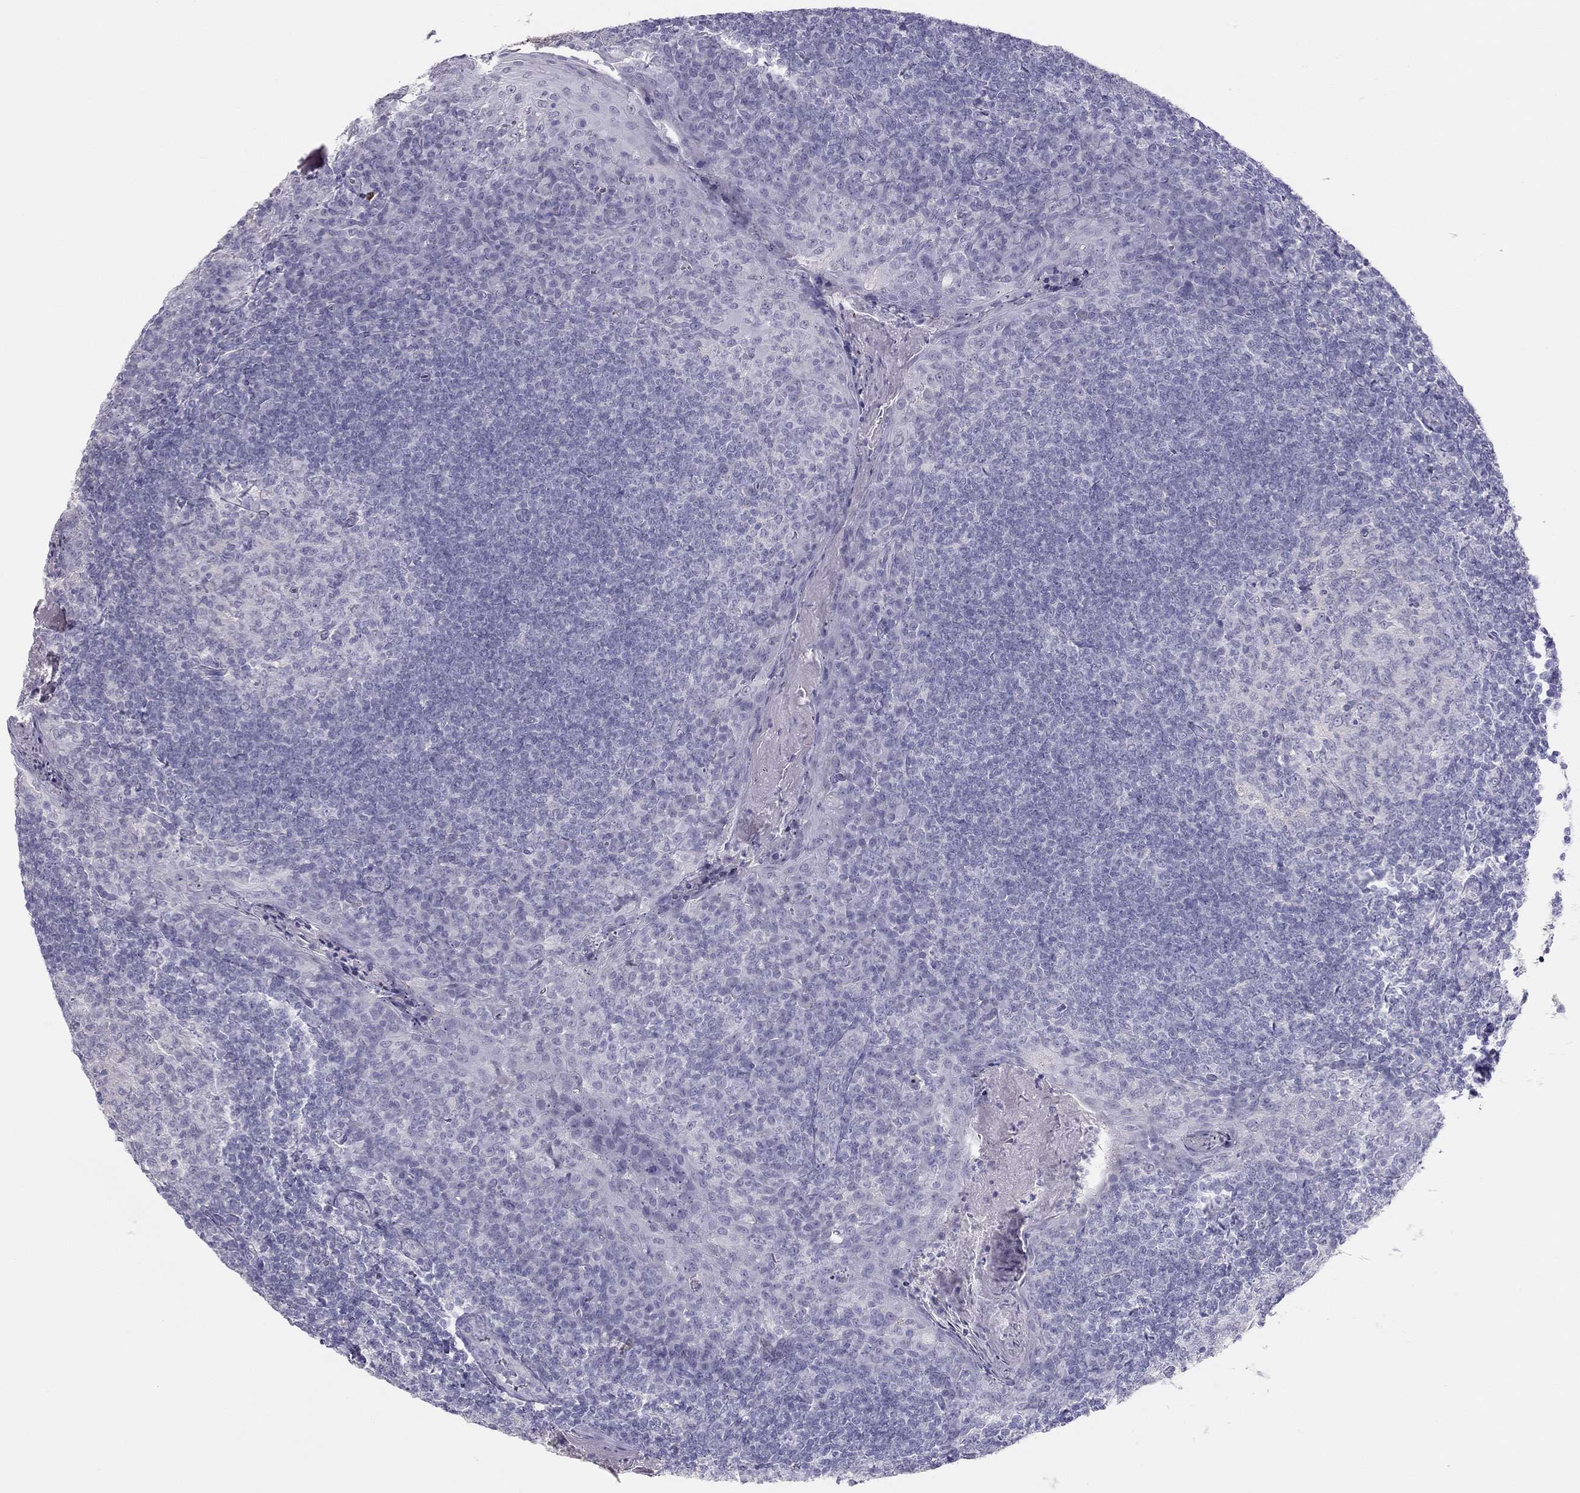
{"staining": {"intensity": "negative", "quantity": "none", "location": "none"}, "tissue": "tonsil", "cell_type": "Germinal center cells", "image_type": "normal", "snomed": [{"axis": "morphology", "description": "Normal tissue, NOS"}, {"axis": "topography", "description": "Tonsil"}], "caption": "This is a micrograph of IHC staining of unremarkable tonsil, which shows no staining in germinal center cells.", "gene": "SPATA12", "patient": {"sex": "female", "age": 13}}